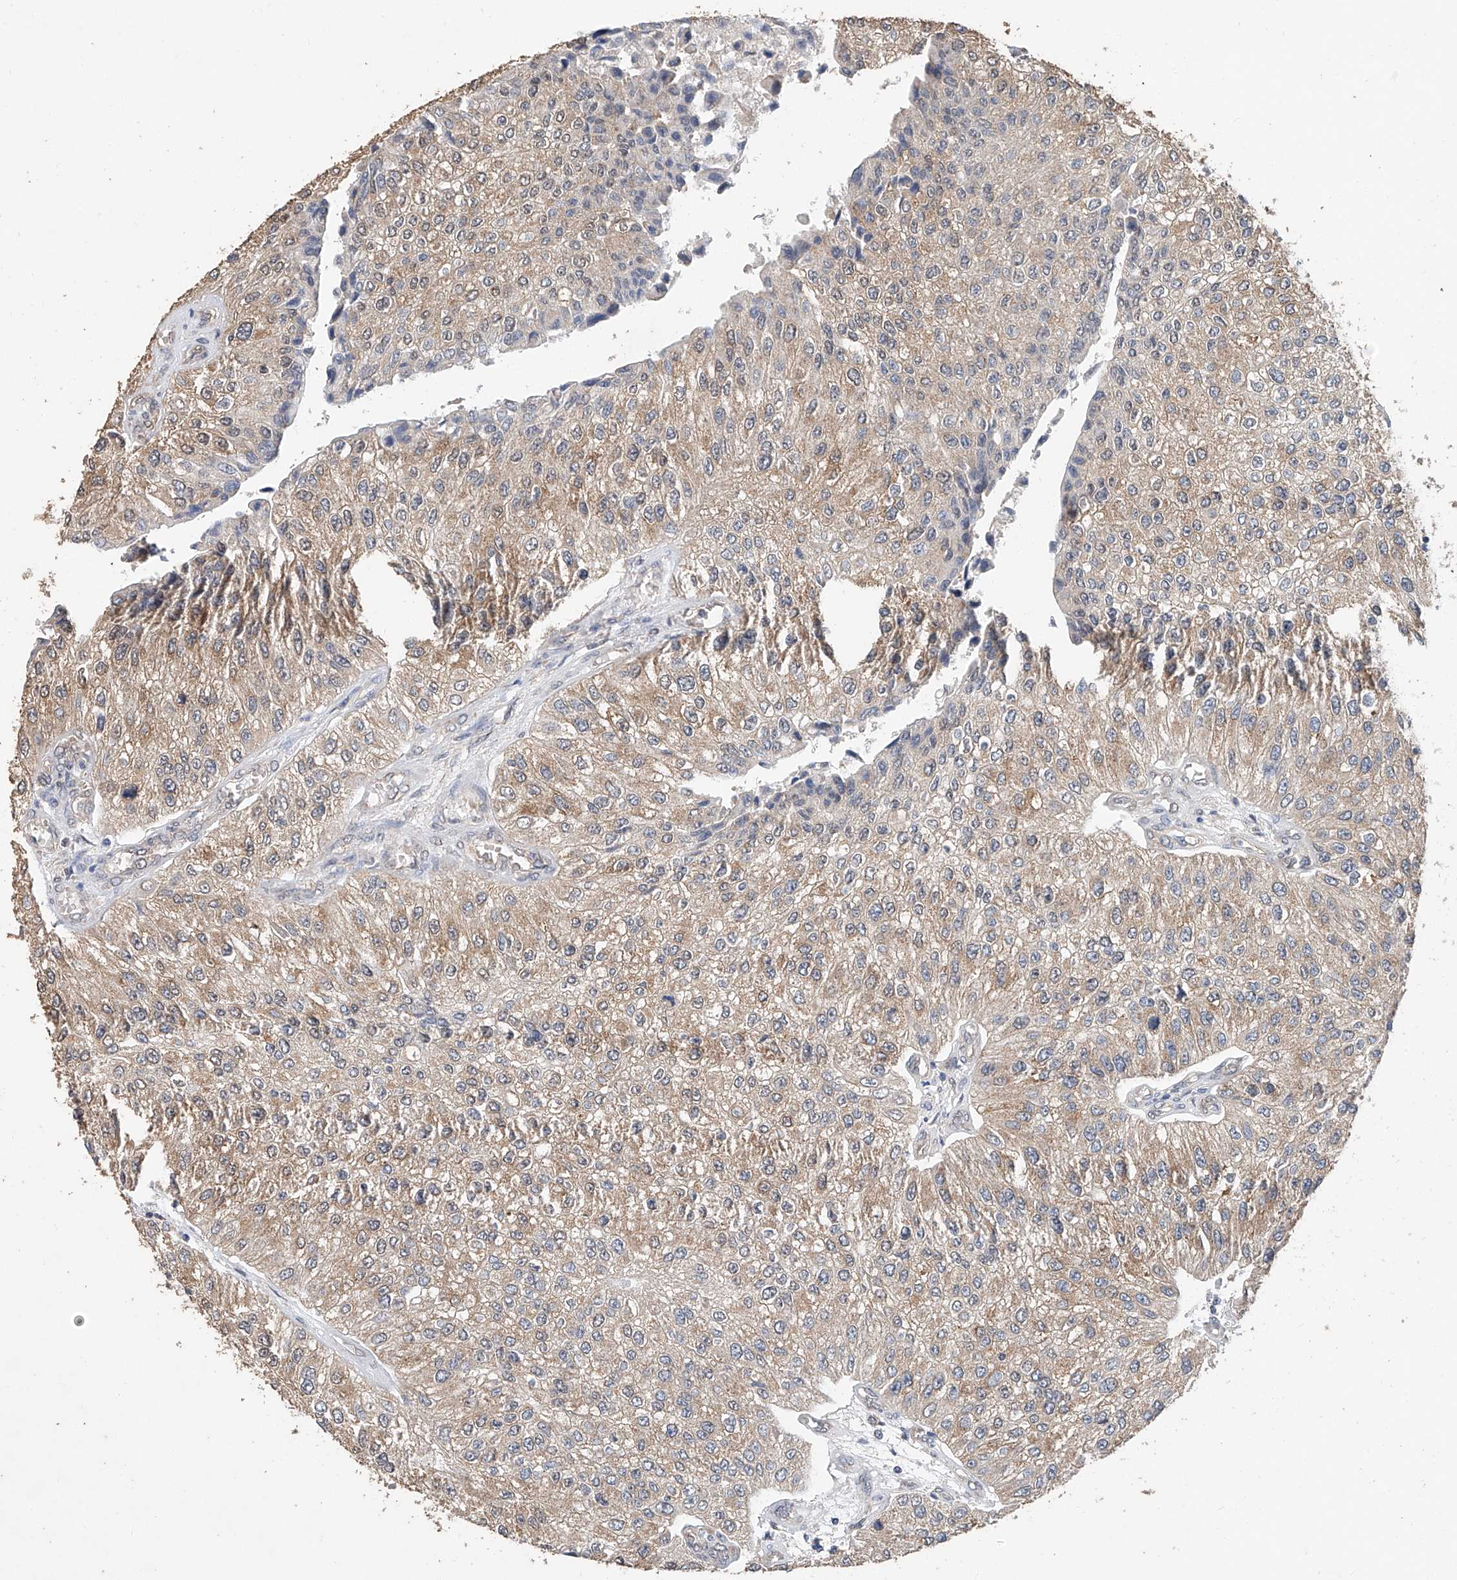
{"staining": {"intensity": "moderate", "quantity": ">75%", "location": "cytoplasmic/membranous"}, "tissue": "urothelial cancer", "cell_type": "Tumor cells", "image_type": "cancer", "snomed": [{"axis": "morphology", "description": "Urothelial carcinoma, High grade"}, {"axis": "topography", "description": "Kidney"}, {"axis": "topography", "description": "Urinary bladder"}], "caption": "An immunohistochemistry photomicrograph of neoplastic tissue is shown. Protein staining in brown shows moderate cytoplasmic/membranous positivity in urothelial carcinoma (high-grade) within tumor cells.", "gene": "CERS4", "patient": {"sex": "male", "age": 77}}